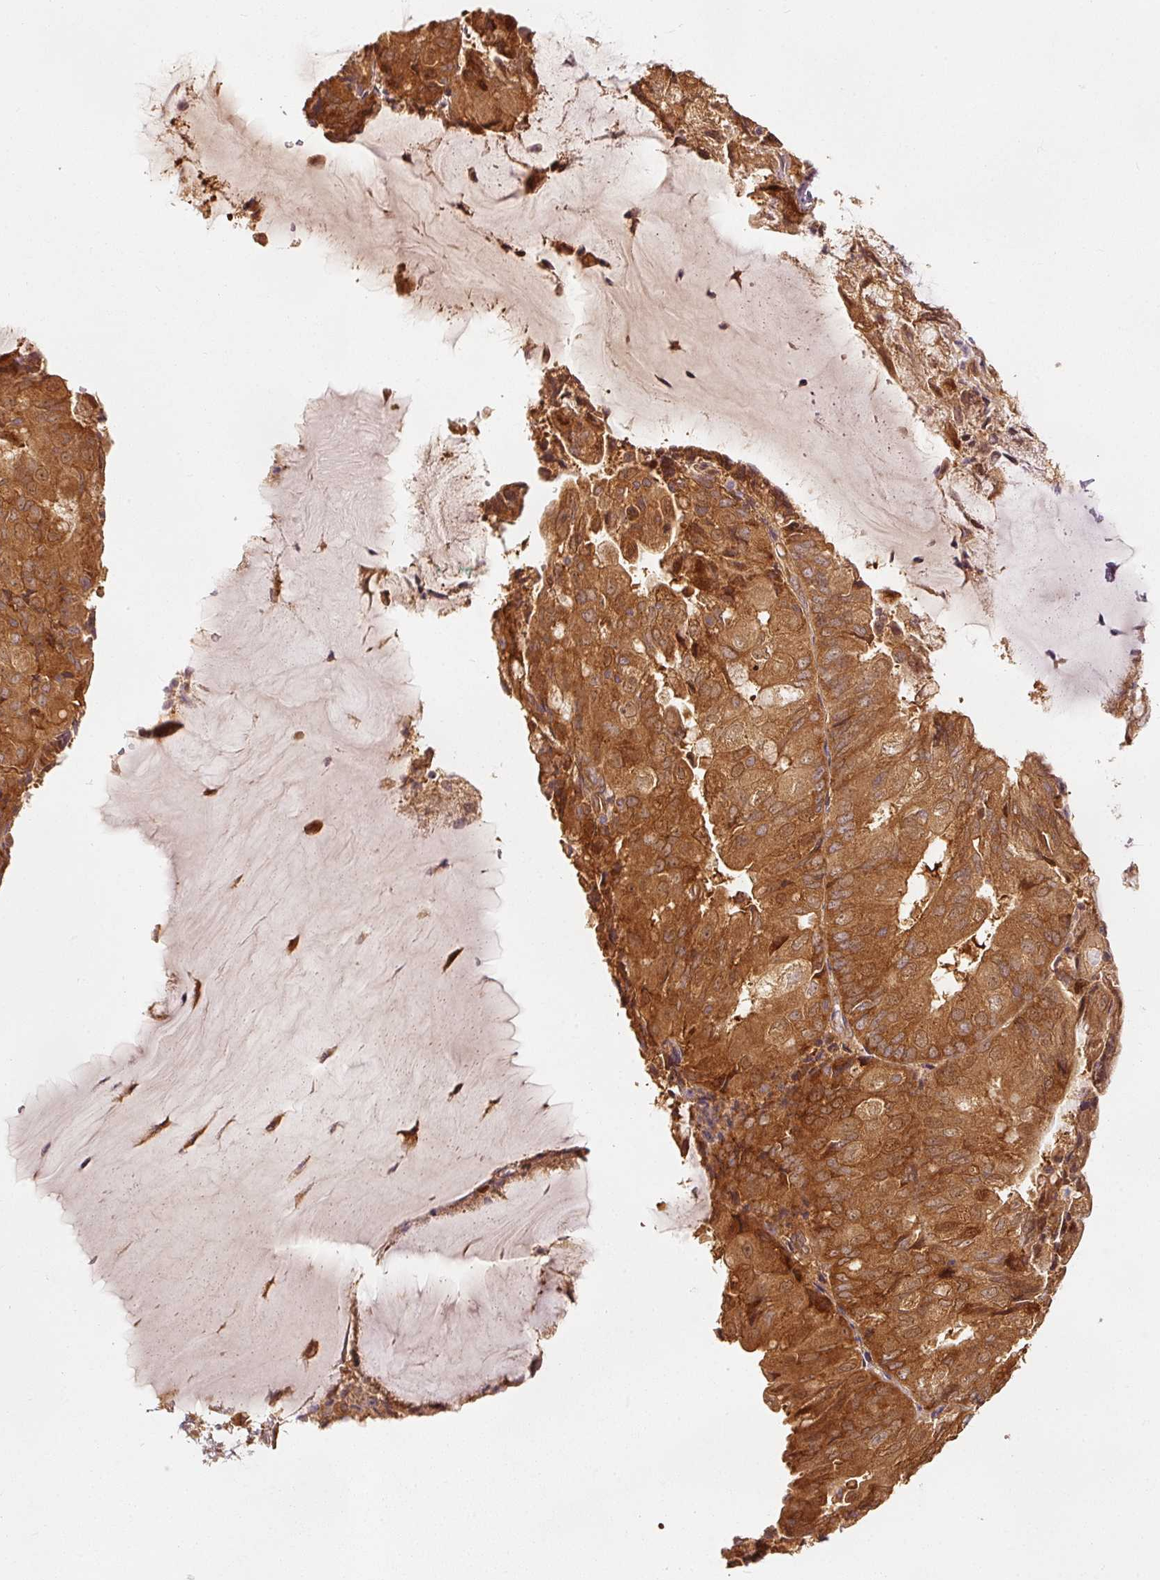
{"staining": {"intensity": "strong", "quantity": ">75%", "location": "cytoplasmic/membranous"}, "tissue": "endometrial cancer", "cell_type": "Tumor cells", "image_type": "cancer", "snomed": [{"axis": "morphology", "description": "Adenocarcinoma, NOS"}, {"axis": "topography", "description": "Endometrium"}], "caption": "This histopathology image reveals endometrial cancer stained with IHC to label a protein in brown. The cytoplasmic/membranous of tumor cells show strong positivity for the protein. Nuclei are counter-stained blue.", "gene": "EIF3B", "patient": {"sex": "female", "age": 81}}